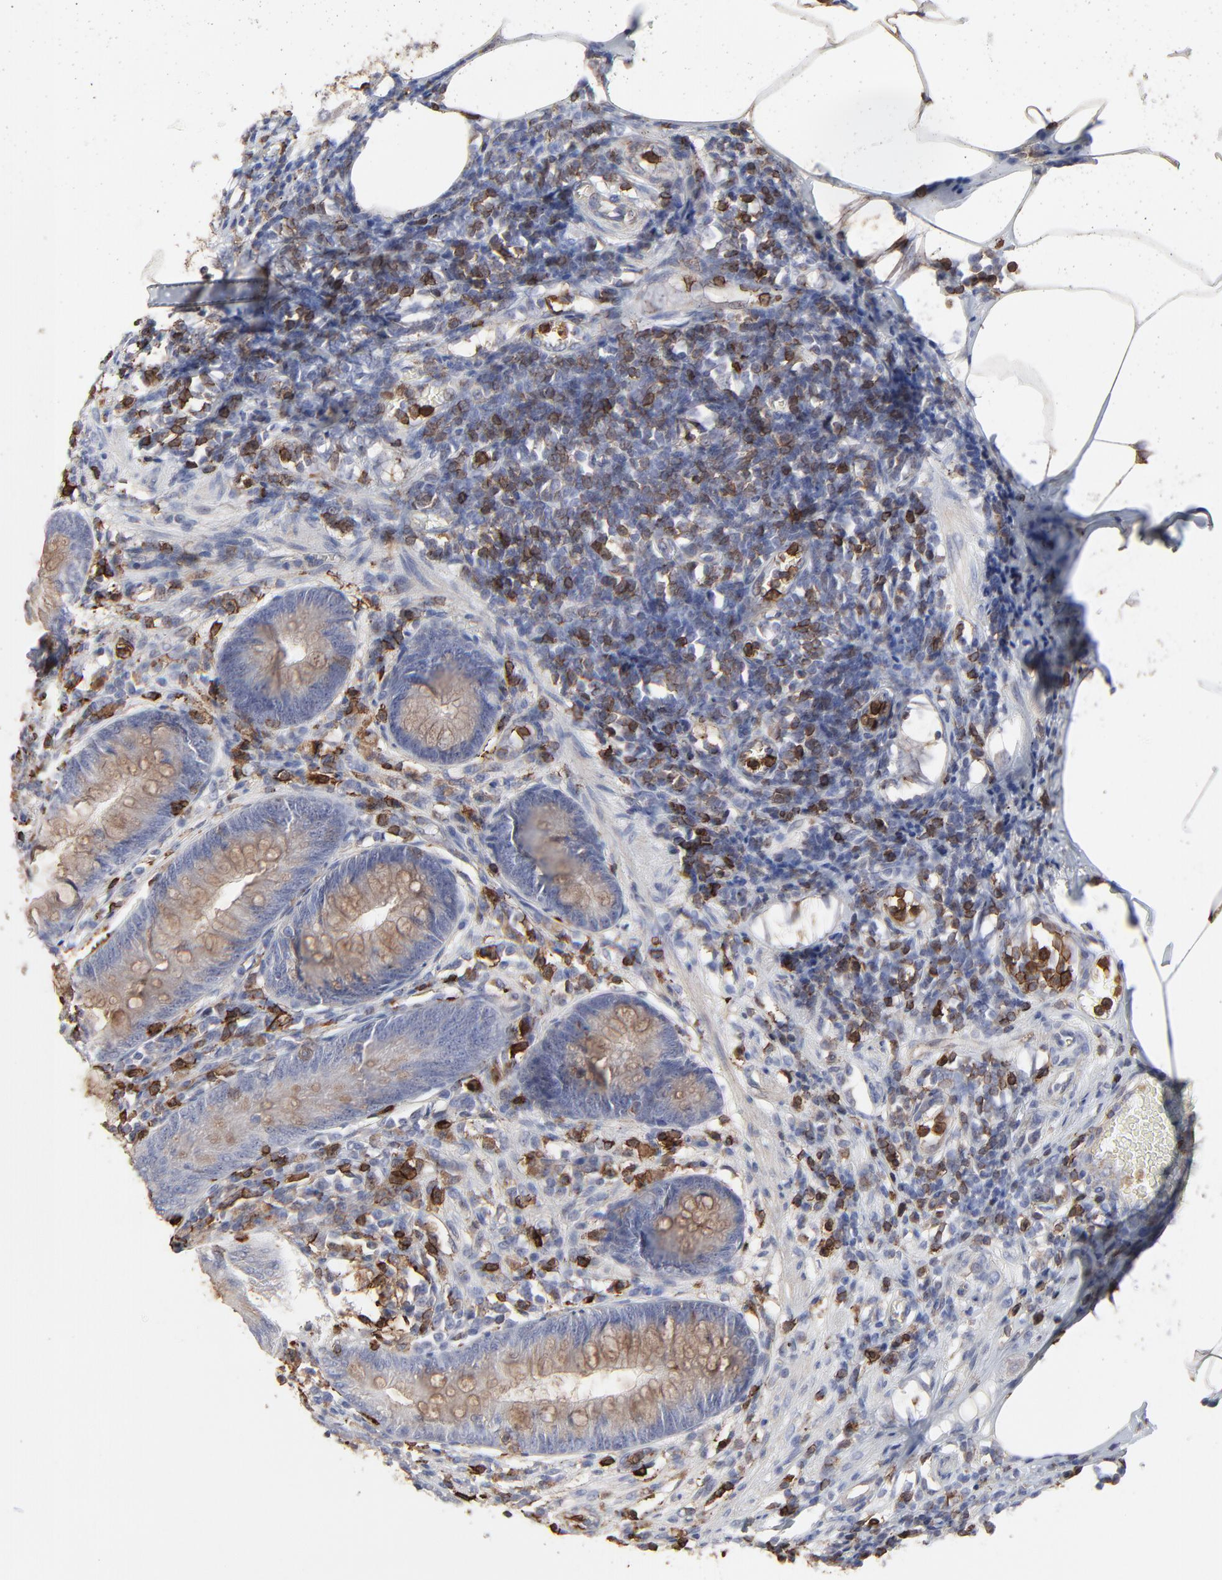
{"staining": {"intensity": "weak", "quantity": ">75%", "location": "cytoplasmic/membranous"}, "tissue": "appendix", "cell_type": "Glandular cells", "image_type": "normal", "snomed": [{"axis": "morphology", "description": "Normal tissue, NOS"}, {"axis": "morphology", "description": "Inflammation, NOS"}, {"axis": "topography", "description": "Appendix"}], "caption": "IHC (DAB) staining of benign human appendix exhibits weak cytoplasmic/membranous protein positivity in about >75% of glandular cells.", "gene": "SLC6A14", "patient": {"sex": "male", "age": 46}}